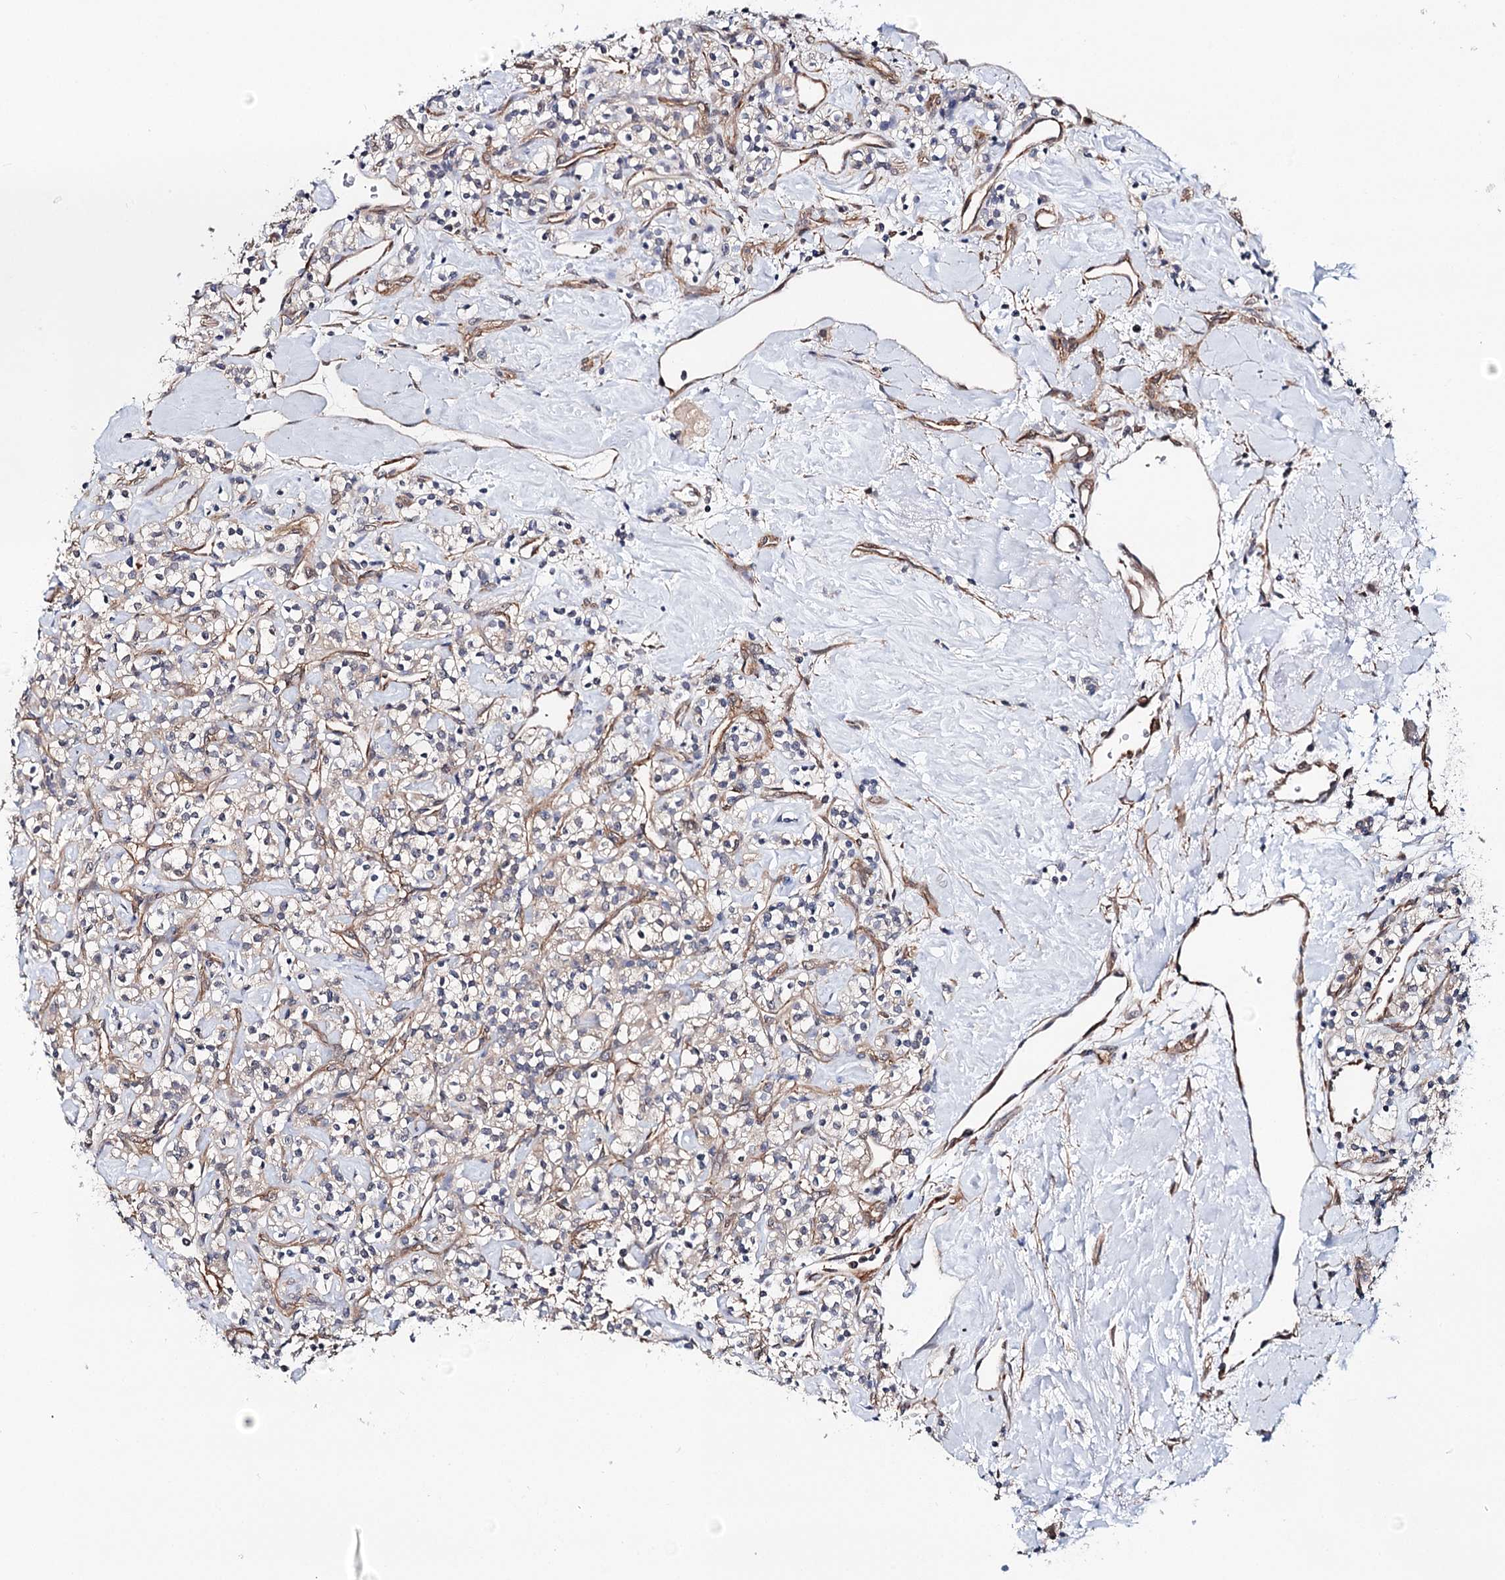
{"staining": {"intensity": "negative", "quantity": "none", "location": "none"}, "tissue": "renal cancer", "cell_type": "Tumor cells", "image_type": "cancer", "snomed": [{"axis": "morphology", "description": "Adenocarcinoma, NOS"}, {"axis": "topography", "description": "Kidney"}], "caption": "A histopathology image of human renal cancer (adenocarcinoma) is negative for staining in tumor cells.", "gene": "PPP2R5B", "patient": {"sex": "male", "age": 77}}